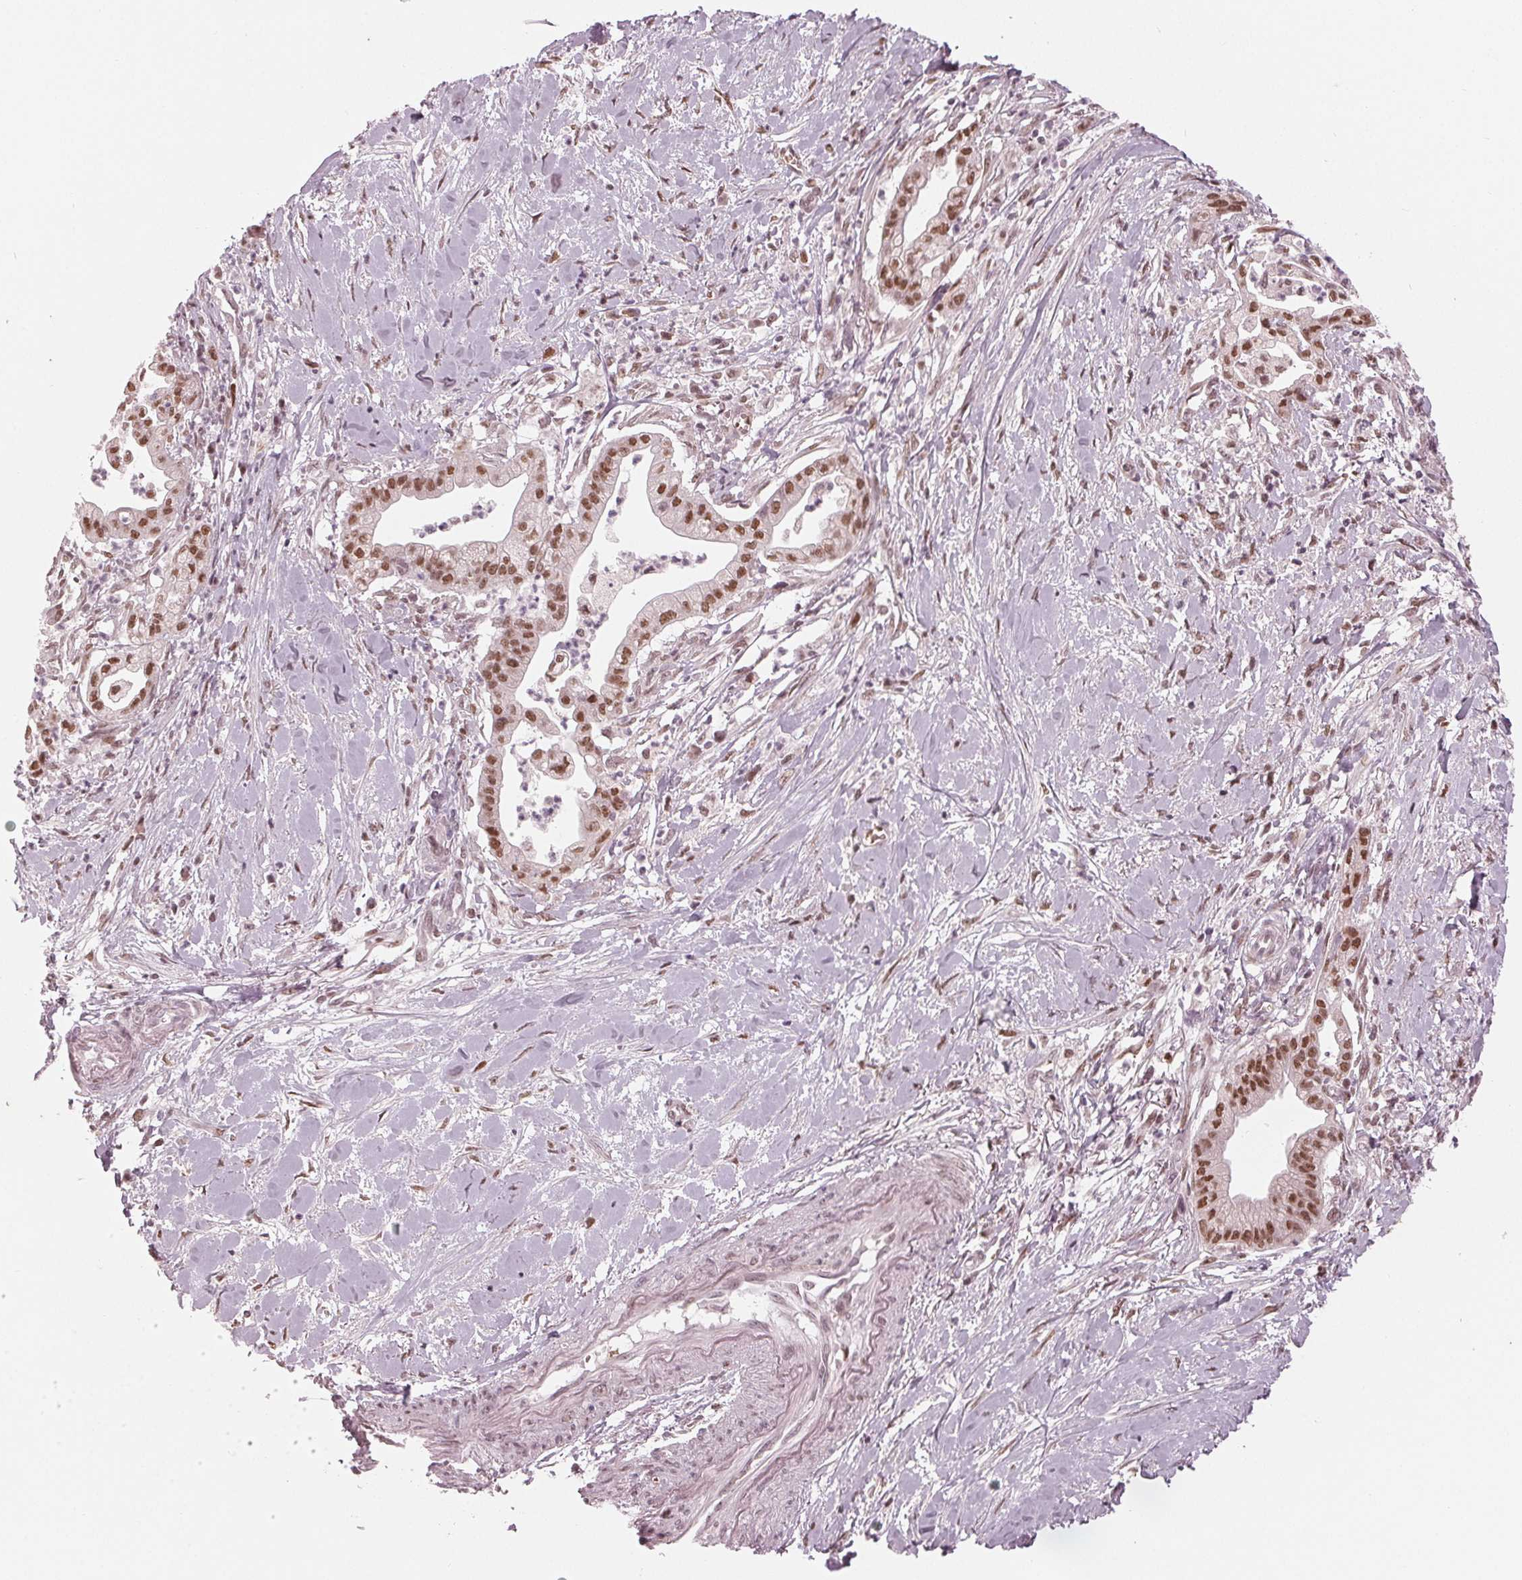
{"staining": {"intensity": "moderate", "quantity": ">75%", "location": "nuclear"}, "tissue": "pancreatic cancer", "cell_type": "Tumor cells", "image_type": "cancer", "snomed": [{"axis": "morphology", "description": "Normal tissue, NOS"}, {"axis": "morphology", "description": "Adenocarcinoma, NOS"}, {"axis": "topography", "description": "Lymph node"}, {"axis": "topography", "description": "Pancreas"}], "caption": "Immunohistochemistry (DAB) staining of human pancreatic adenocarcinoma reveals moderate nuclear protein expression in about >75% of tumor cells.", "gene": "DNMT3L", "patient": {"sex": "female", "age": 58}}